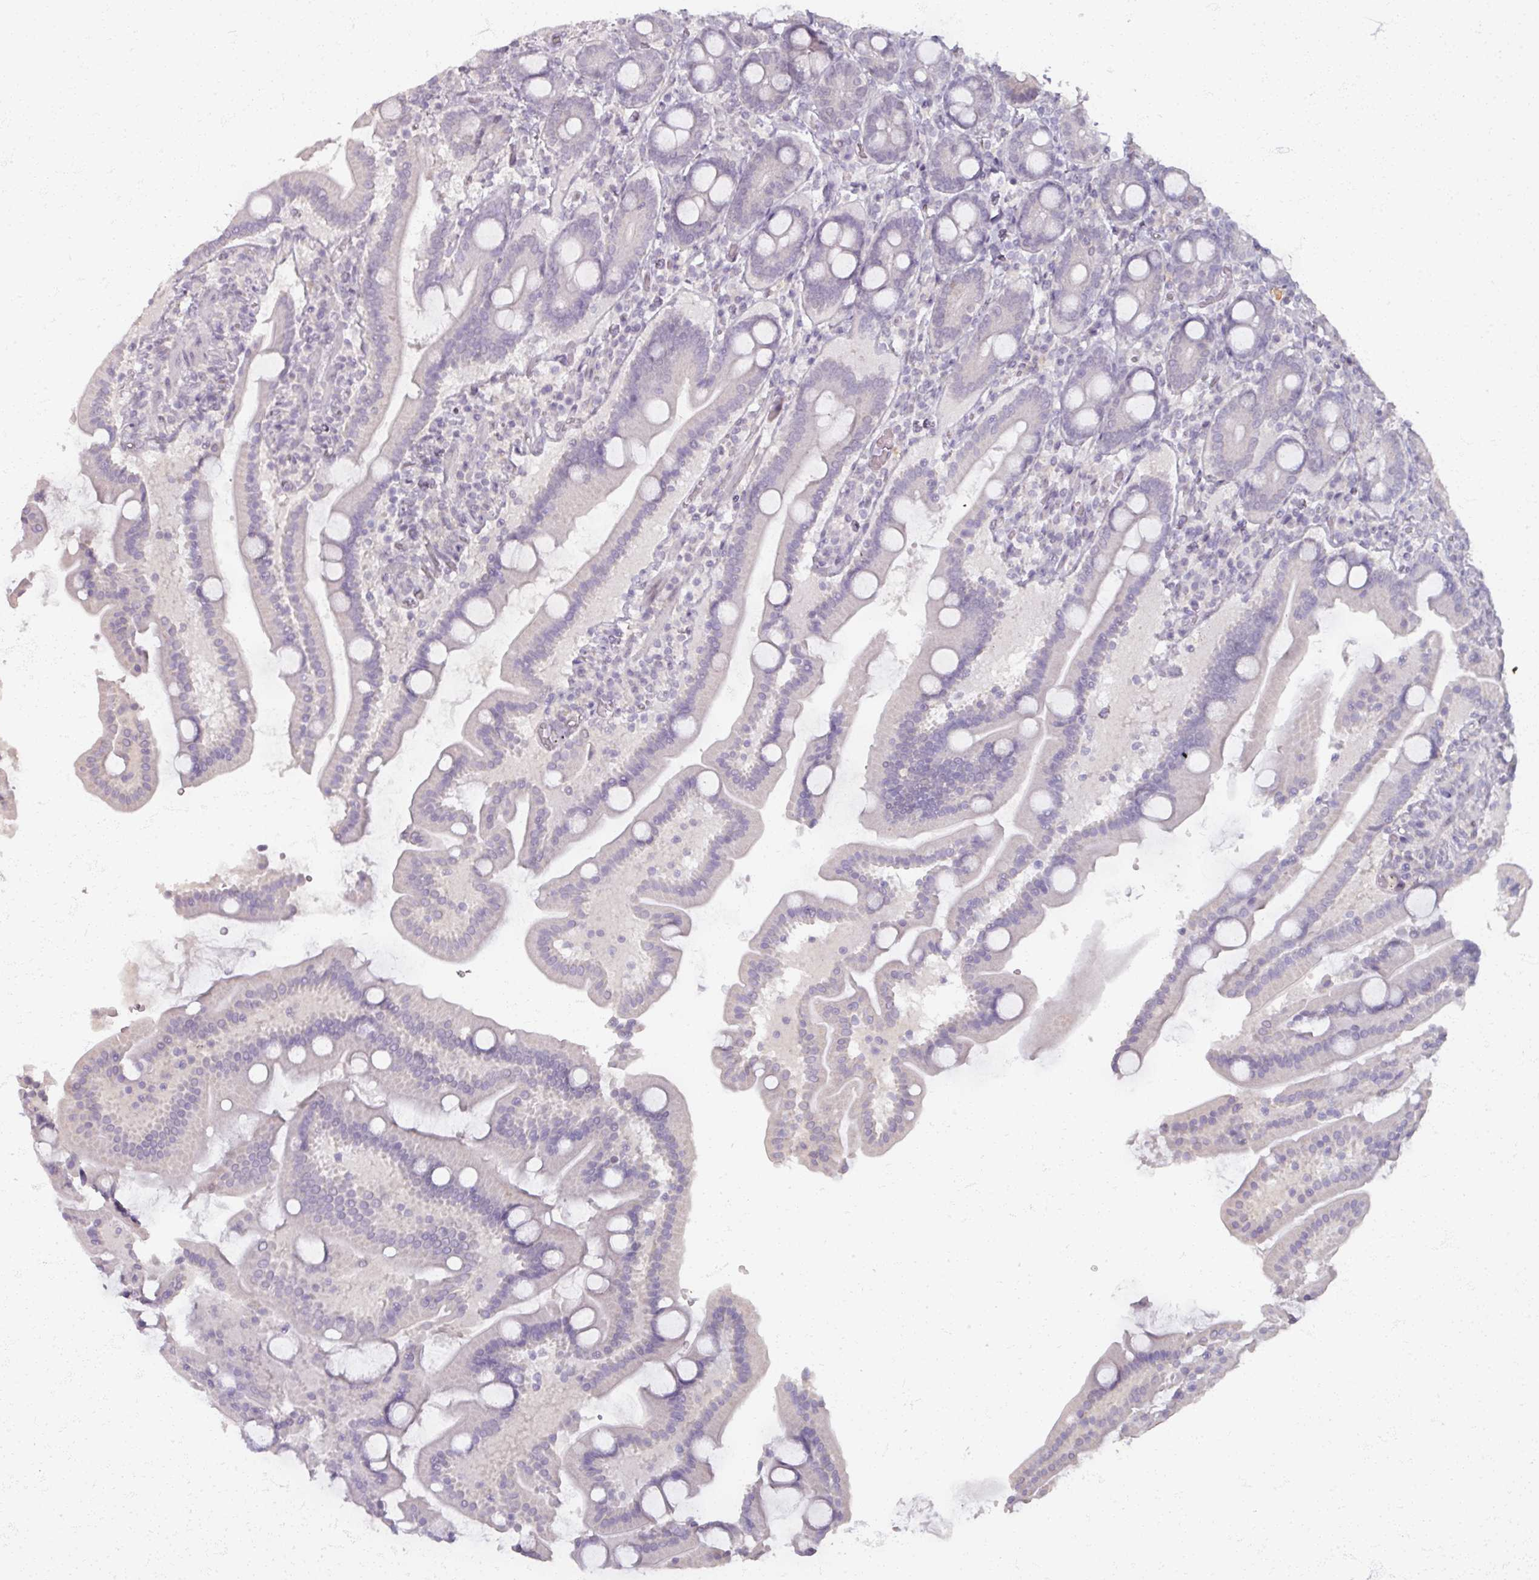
{"staining": {"intensity": "negative", "quantity": "none", "location": "none"}, "tissue": "duodenum", "cell_type": "Glandular cells", "image_type": "normal", "snomed": [{"axis": "morphology", "description": "Normal tissue, NOS"}, {"axis": "topography", "description": "Duodenum"}], "caption": "This histopathology image is of unremarkable duodenum stained with IHC to label a protein in brown with the nuclei are counter-stained blue. There is no expression in glandular cells. (DAB (3,3'-diaminobenzidine) IHC, high magnification).", "gene": "SOX11", "patient": {"sex": "male", "age": 55}}